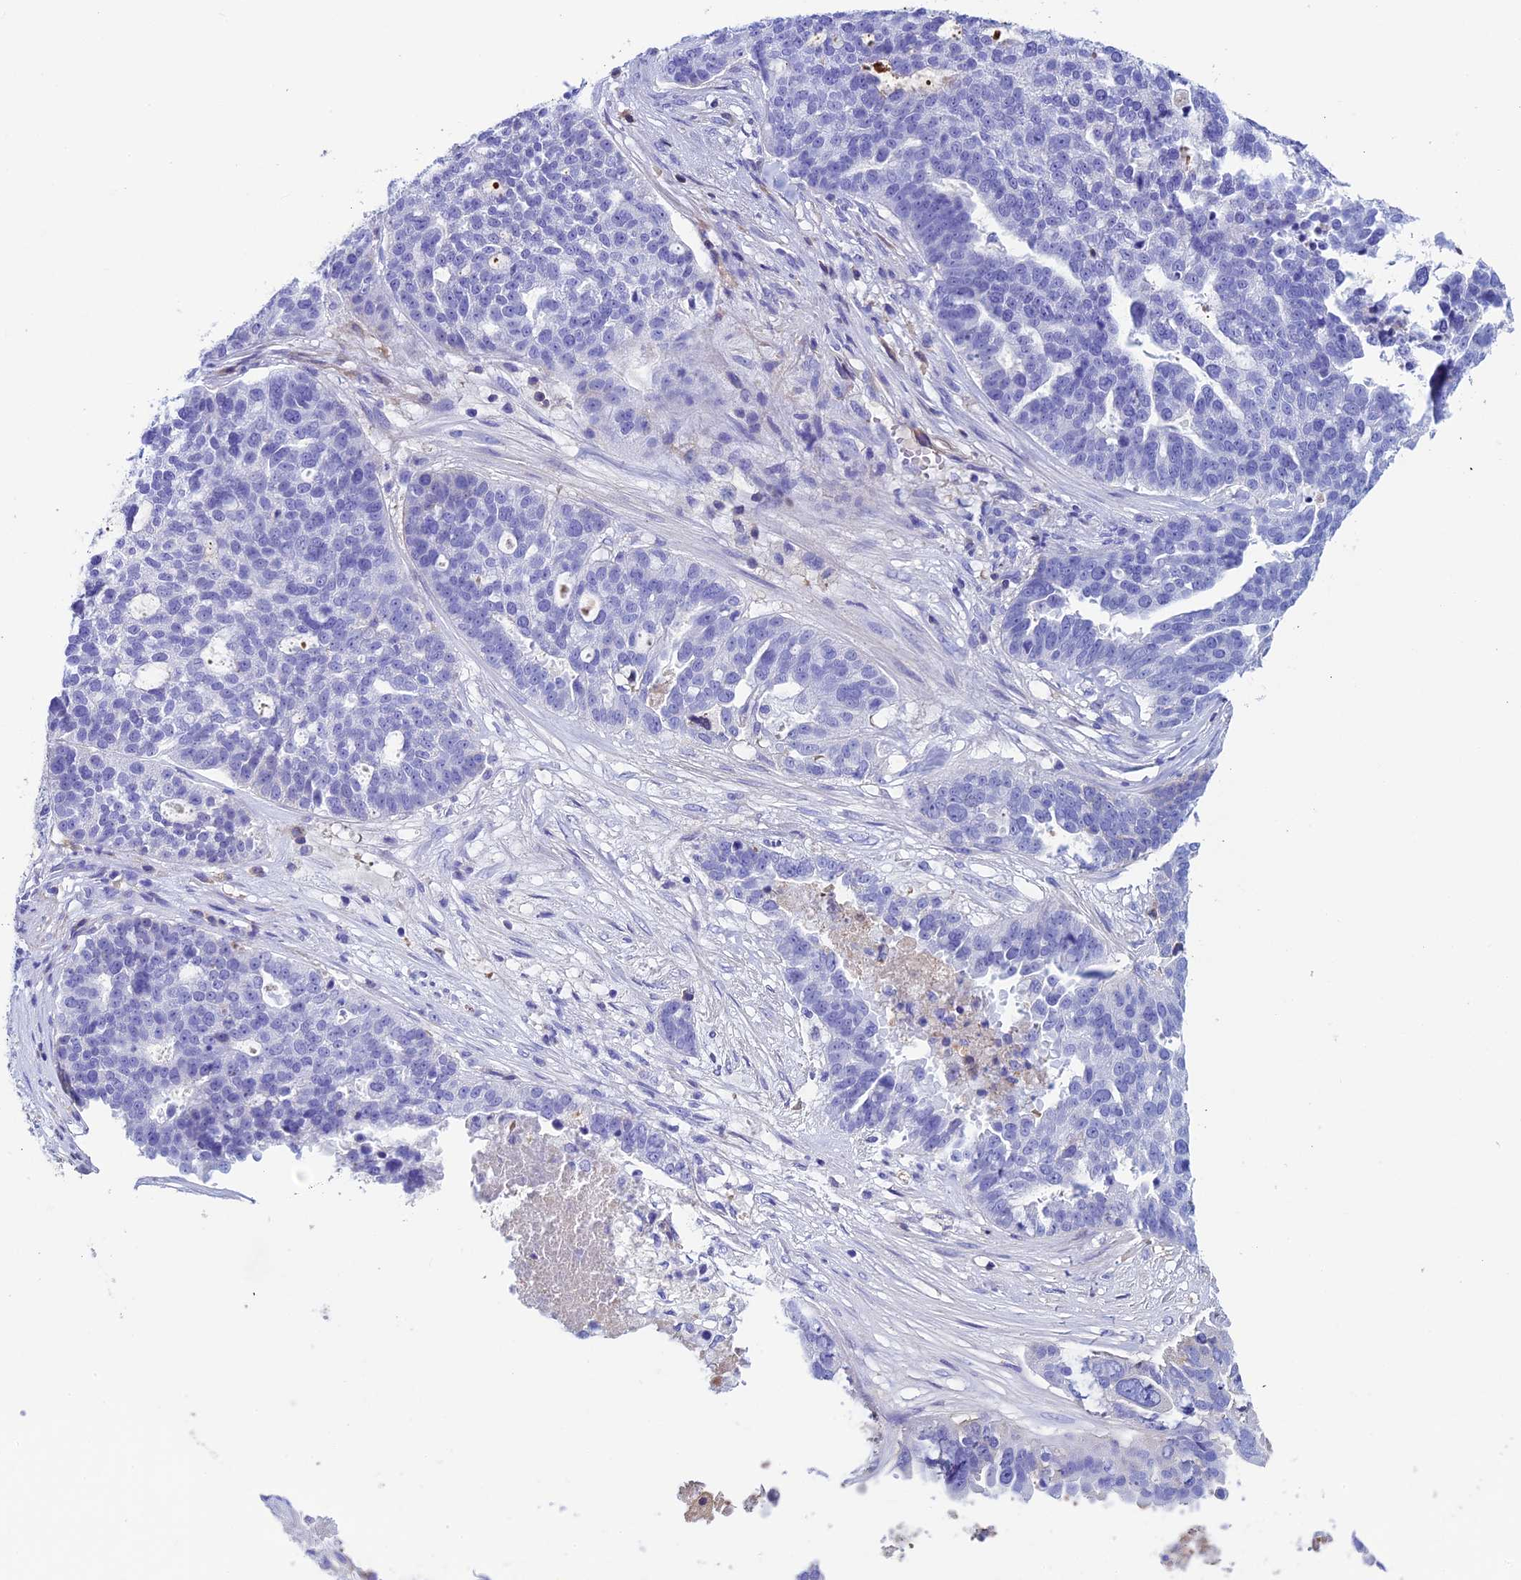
{"staining": {"intensity": "negative", "quantity": "none", "location": "none"}, "tissue": "ovarian cancer", "cell_type": "Tumor cells", "image_type": "cancer", "snomed": [{"axis": "morphology", "description": "Cystadenocarcinoma, serous, NOS"}, {"axis": "topography", "description": "Ovary"}], "caption": "IHC of human serous cystadenocarcinoma (ovarian) displays no staining in tumor cells.", "gene": "IGSF6", "patient": {"sex": "female", "age": 59}}